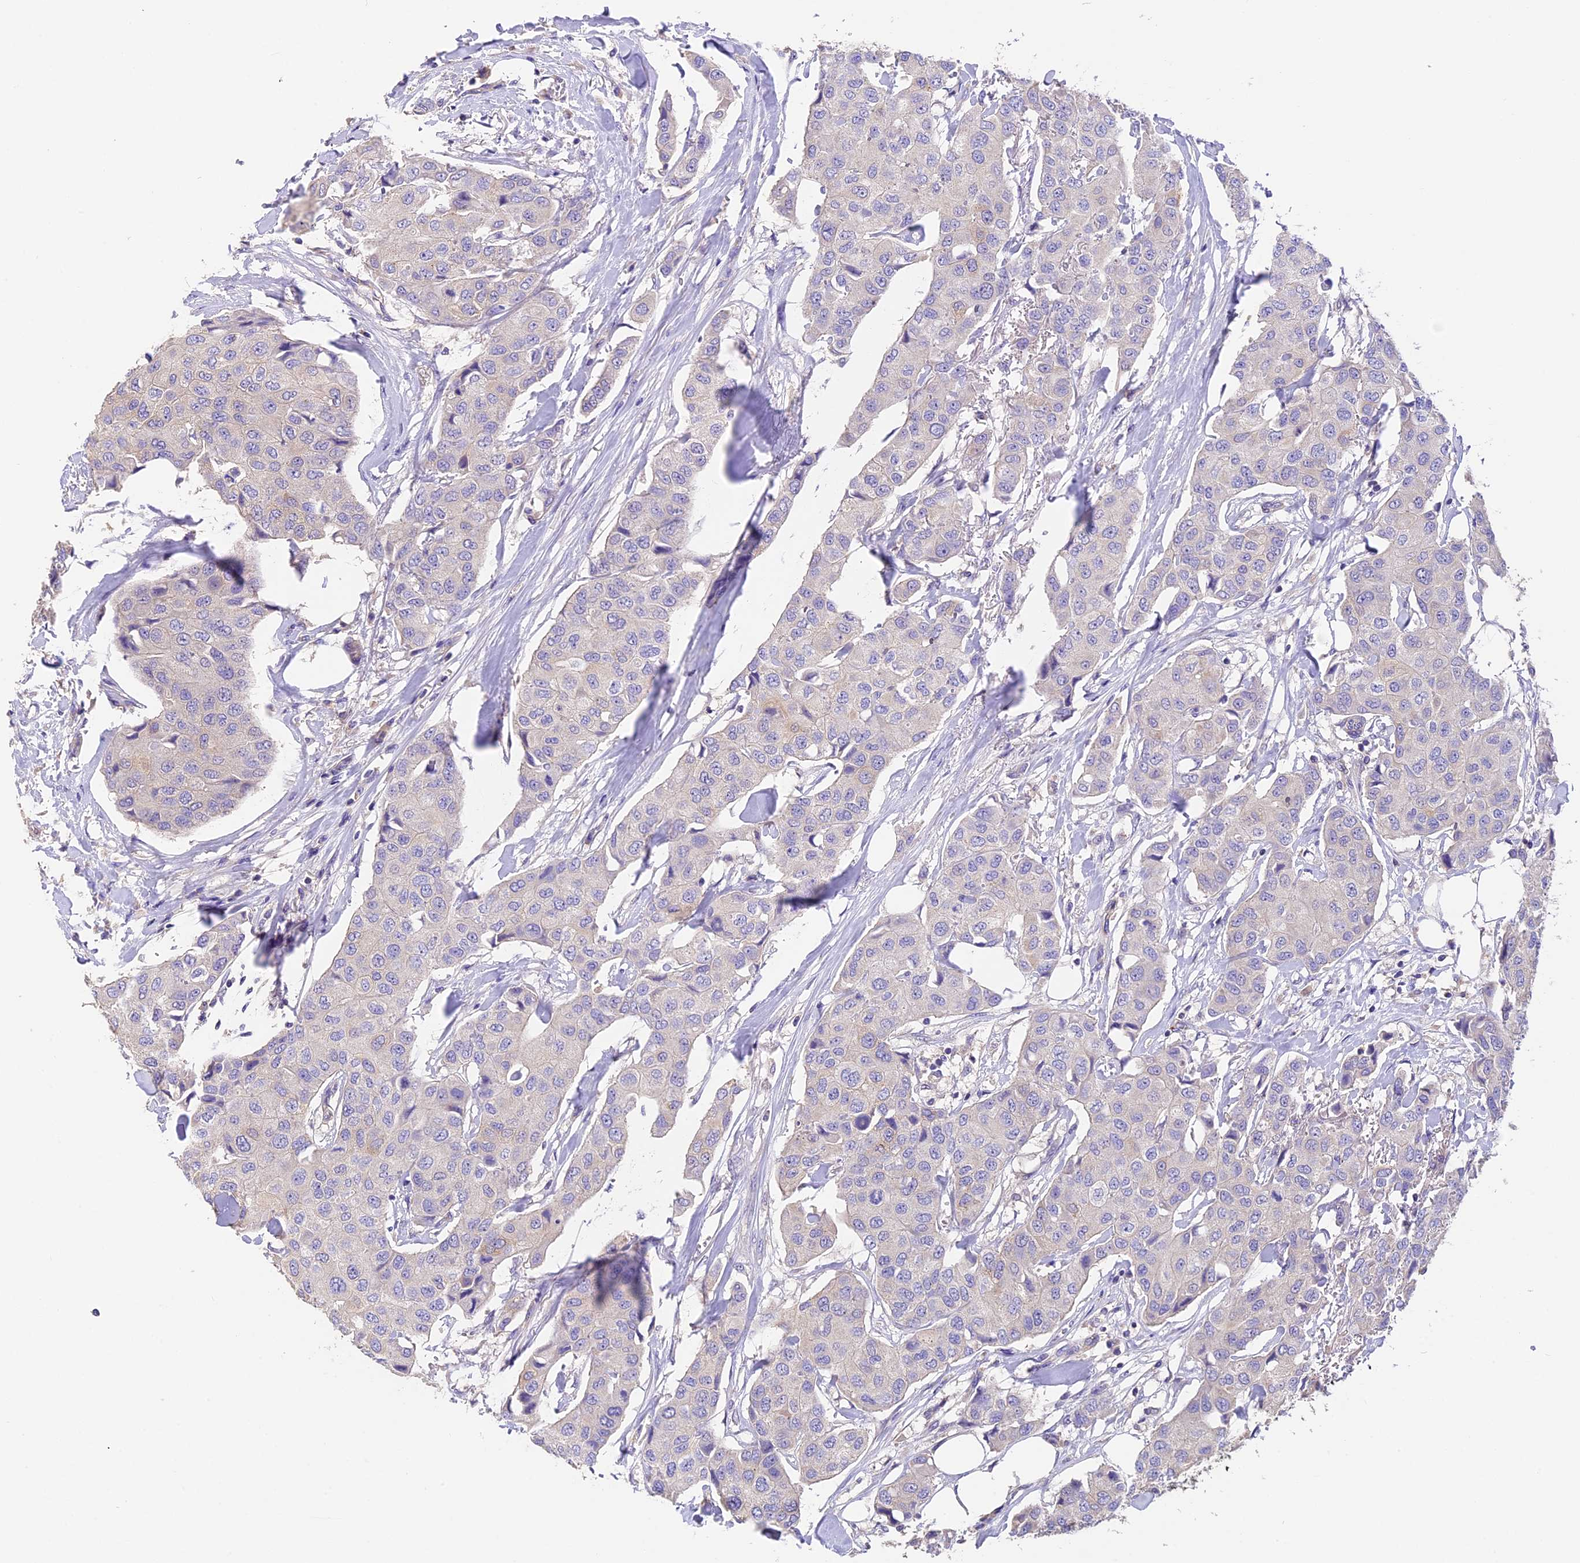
{"staining": {"intensity": "negative", "quantity": "none", "location": "none"}, "tissue": "breast cancer", "cell_type": "Tumor cells", "image_type": "cancer", "snomed": [{"axis": "morphology", "description": "Duct carcinoma"}, {"axis": "topography", "description": "Breast"}], "caption": "Breast cancer (intraductal carcinoma) was stained to show a protein in brown. There is no significant staining in tumor cells. Brightfield microscopy of IHC stained with DAB (brown) and hematoxylin (blue), captured at high magnification.", "gene": "AP3B2", "patient": {"sex": "female", "age": 80}}